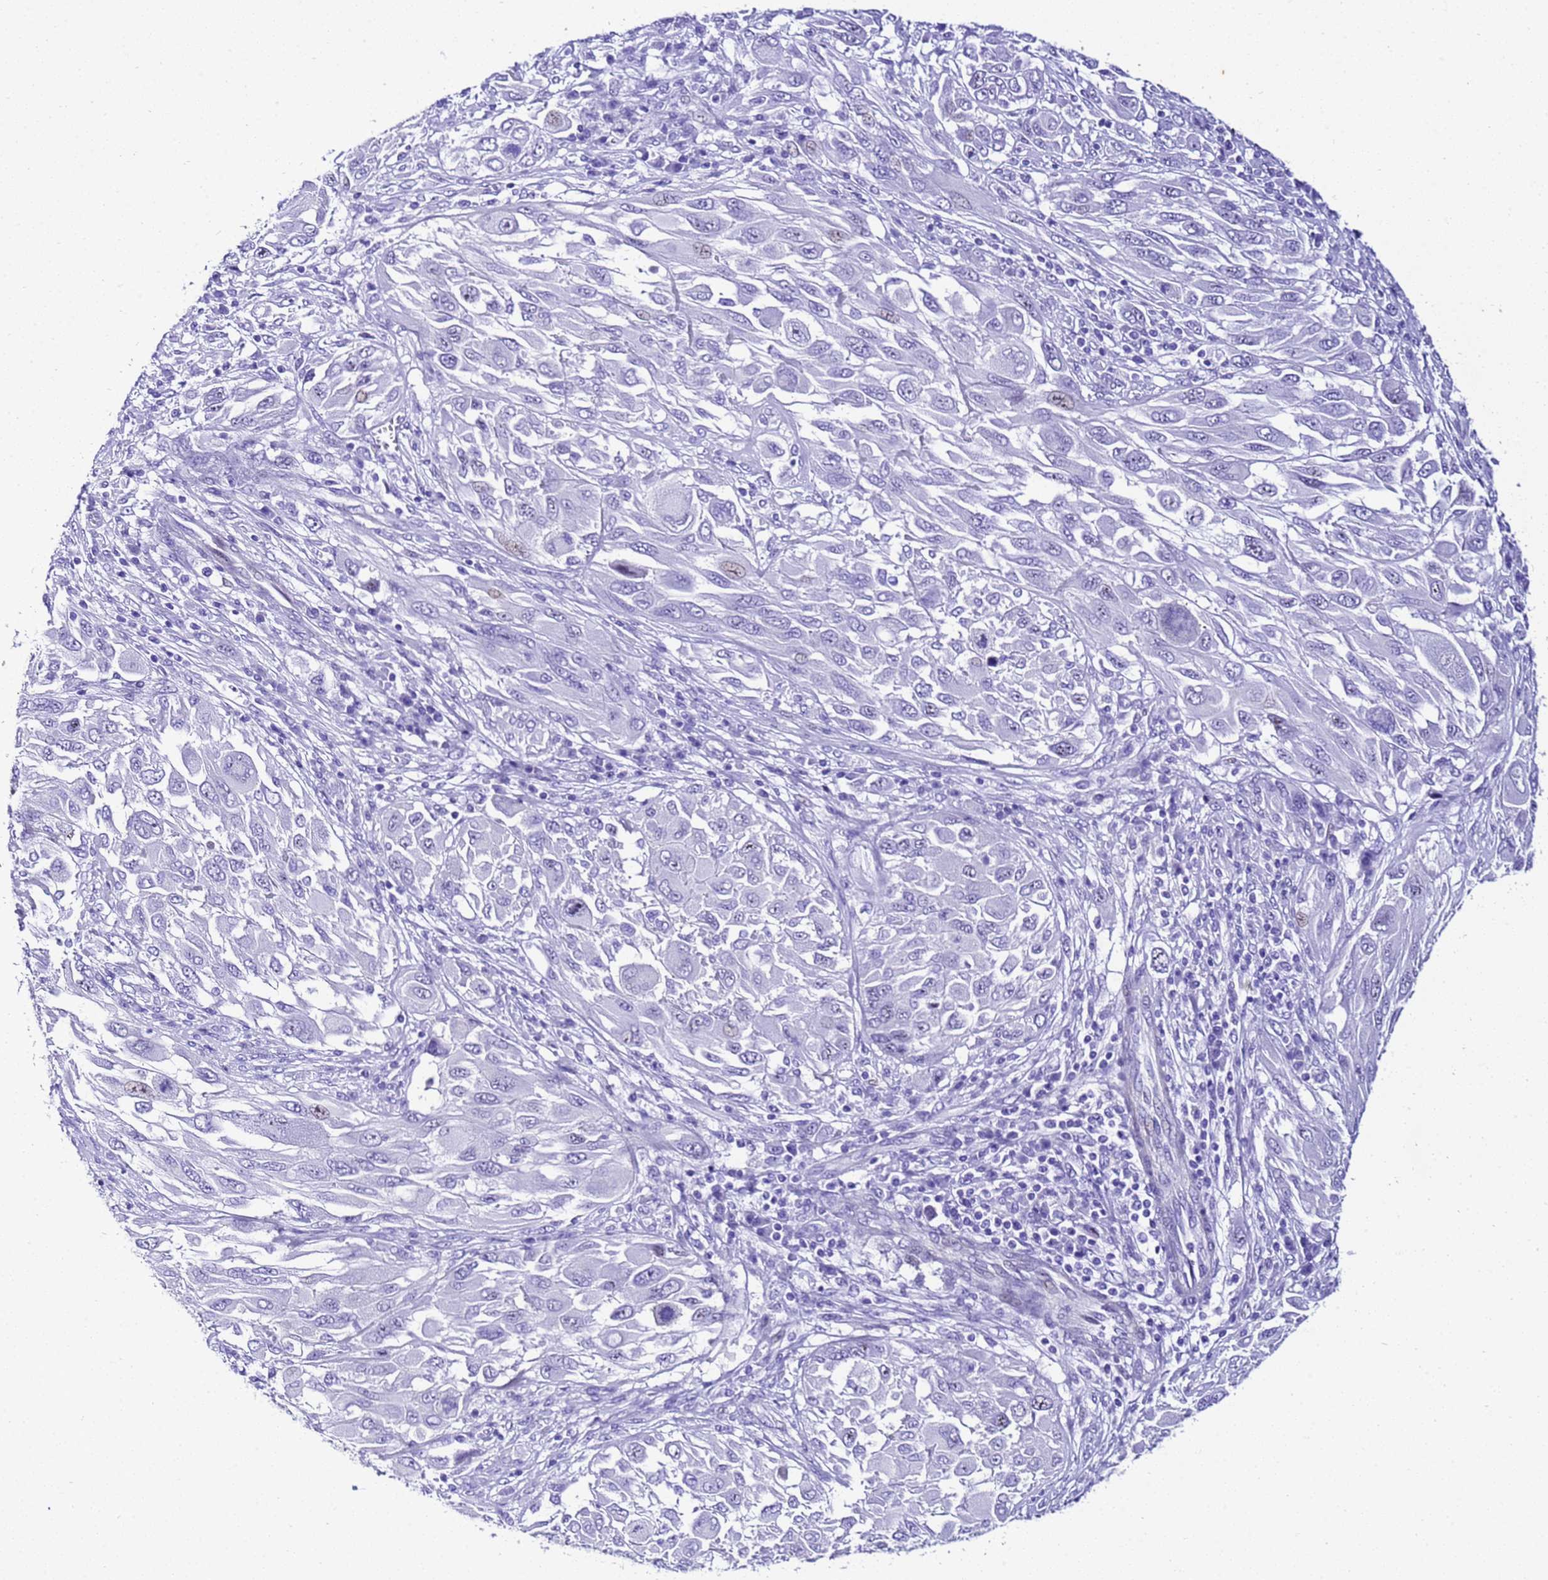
{"staining": {"intensity": "negative", "quantity": "none", "location": "none"}, "tissue": "melanoma", "cell_type": "Tumor cells", "image_type": "cancer", "snomed": [{"axis": "morphology", "description": "Malignant melanoma, NOS"}, {"axis": "topography", "description": "Skin"}], "caption": "This is an immunohistochemistry (IHC) histopathology image of human melanoma. There is no expression in tumor cells.", "gene": "ZNF417", "patient": {"sex": "female", "age": 91}}